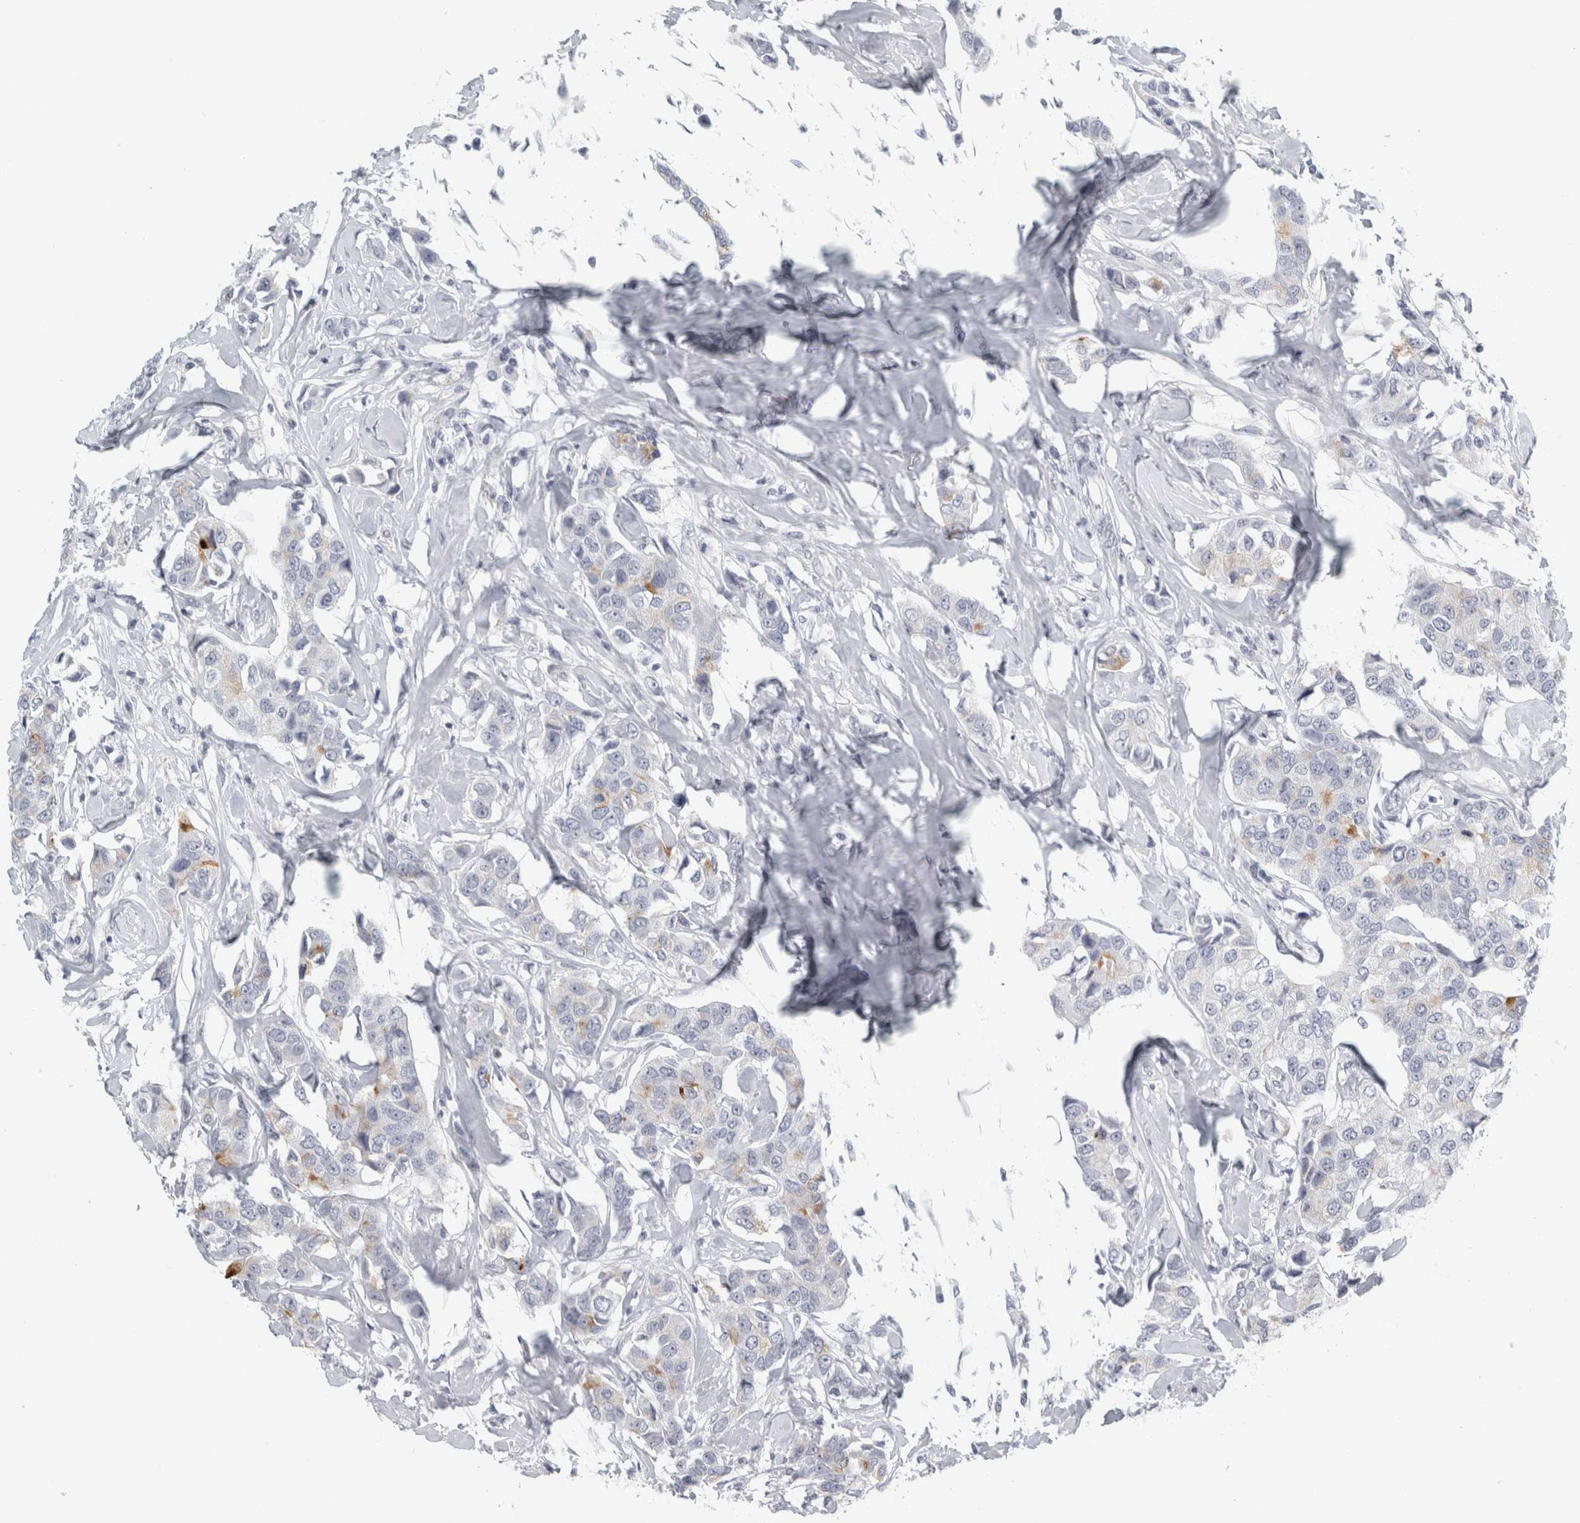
{"staining": {"intensity": "negative", "quantity": "none", "location": "none"}, "tissue": "breast cancer", "cell_type": "Tumor cells", "image_type": "cancer", "snomed": [{"axis": "morphology", "description": "Duct carcinoma"}, {"axis": "topography", "description": "Breast"}], "caption": "An immunohistochemistry histopathology image of breast cancer is shown. There is no staining in tumor cells of breast cancer.", "gene": "CPE", "patient": {"sex": "female", "age": 80}}